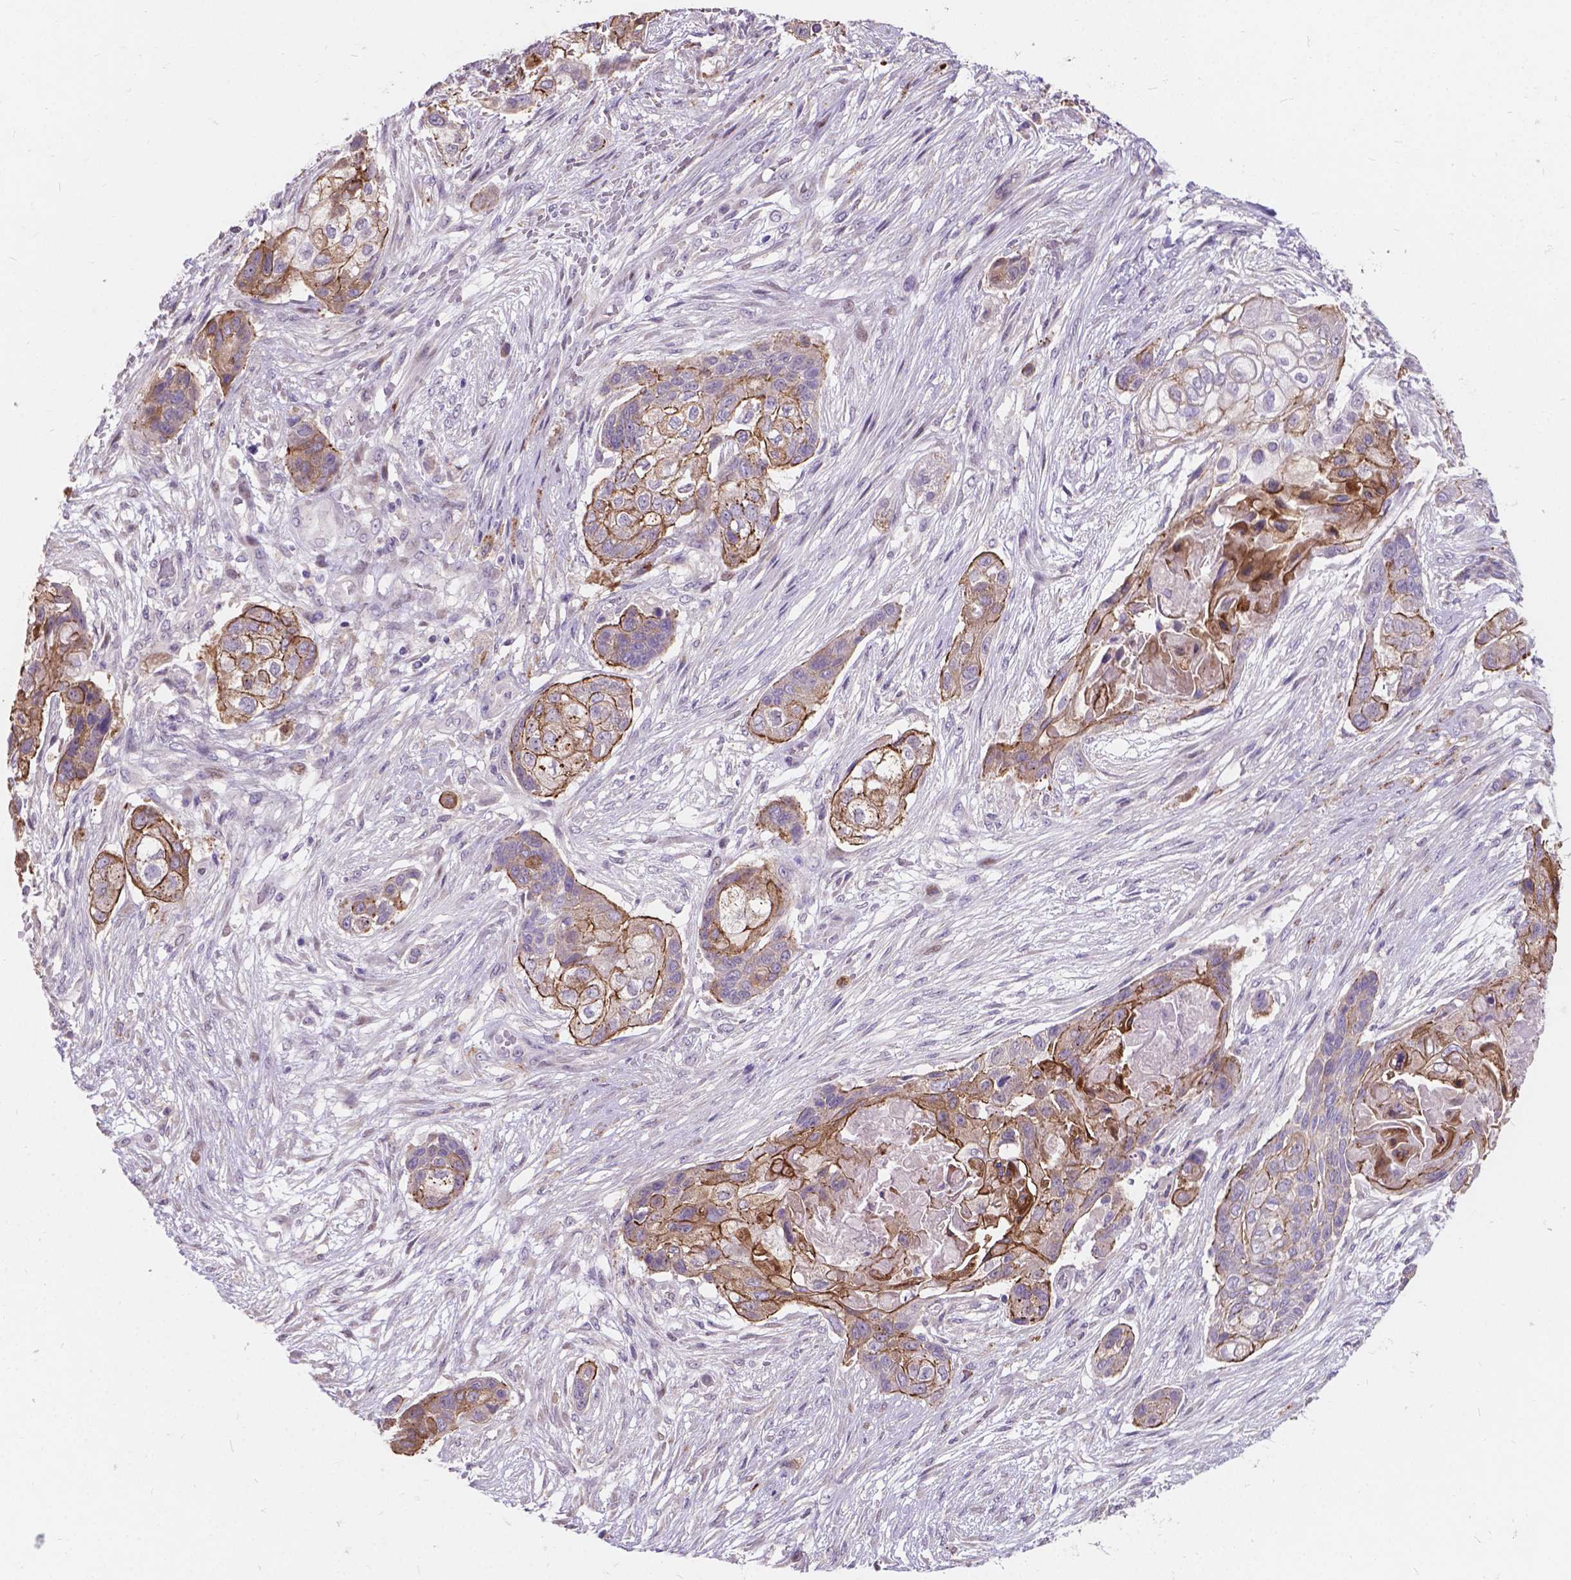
{"staining": {"intensity": "moderate", "quantity": "<25%", "location": "cytoplasmic/membranous"}, "tissue": "lung cancer", "cell_type": "Tumor cells", "image_type": "cancer", "snomed": [{"axis": "morphology", "description": "Squamous cell carcinoma, NOS"}, {"axis": "topography", "description": "Lung"}], "caption": "Lung cancer (squamous cell carcinoma) tissue demonstrates moderate cytoplasmic/membranous positivity in about <25% of tumor cells", "gene": "MYH14", "patient": {"sex": "male", "age": 69}}